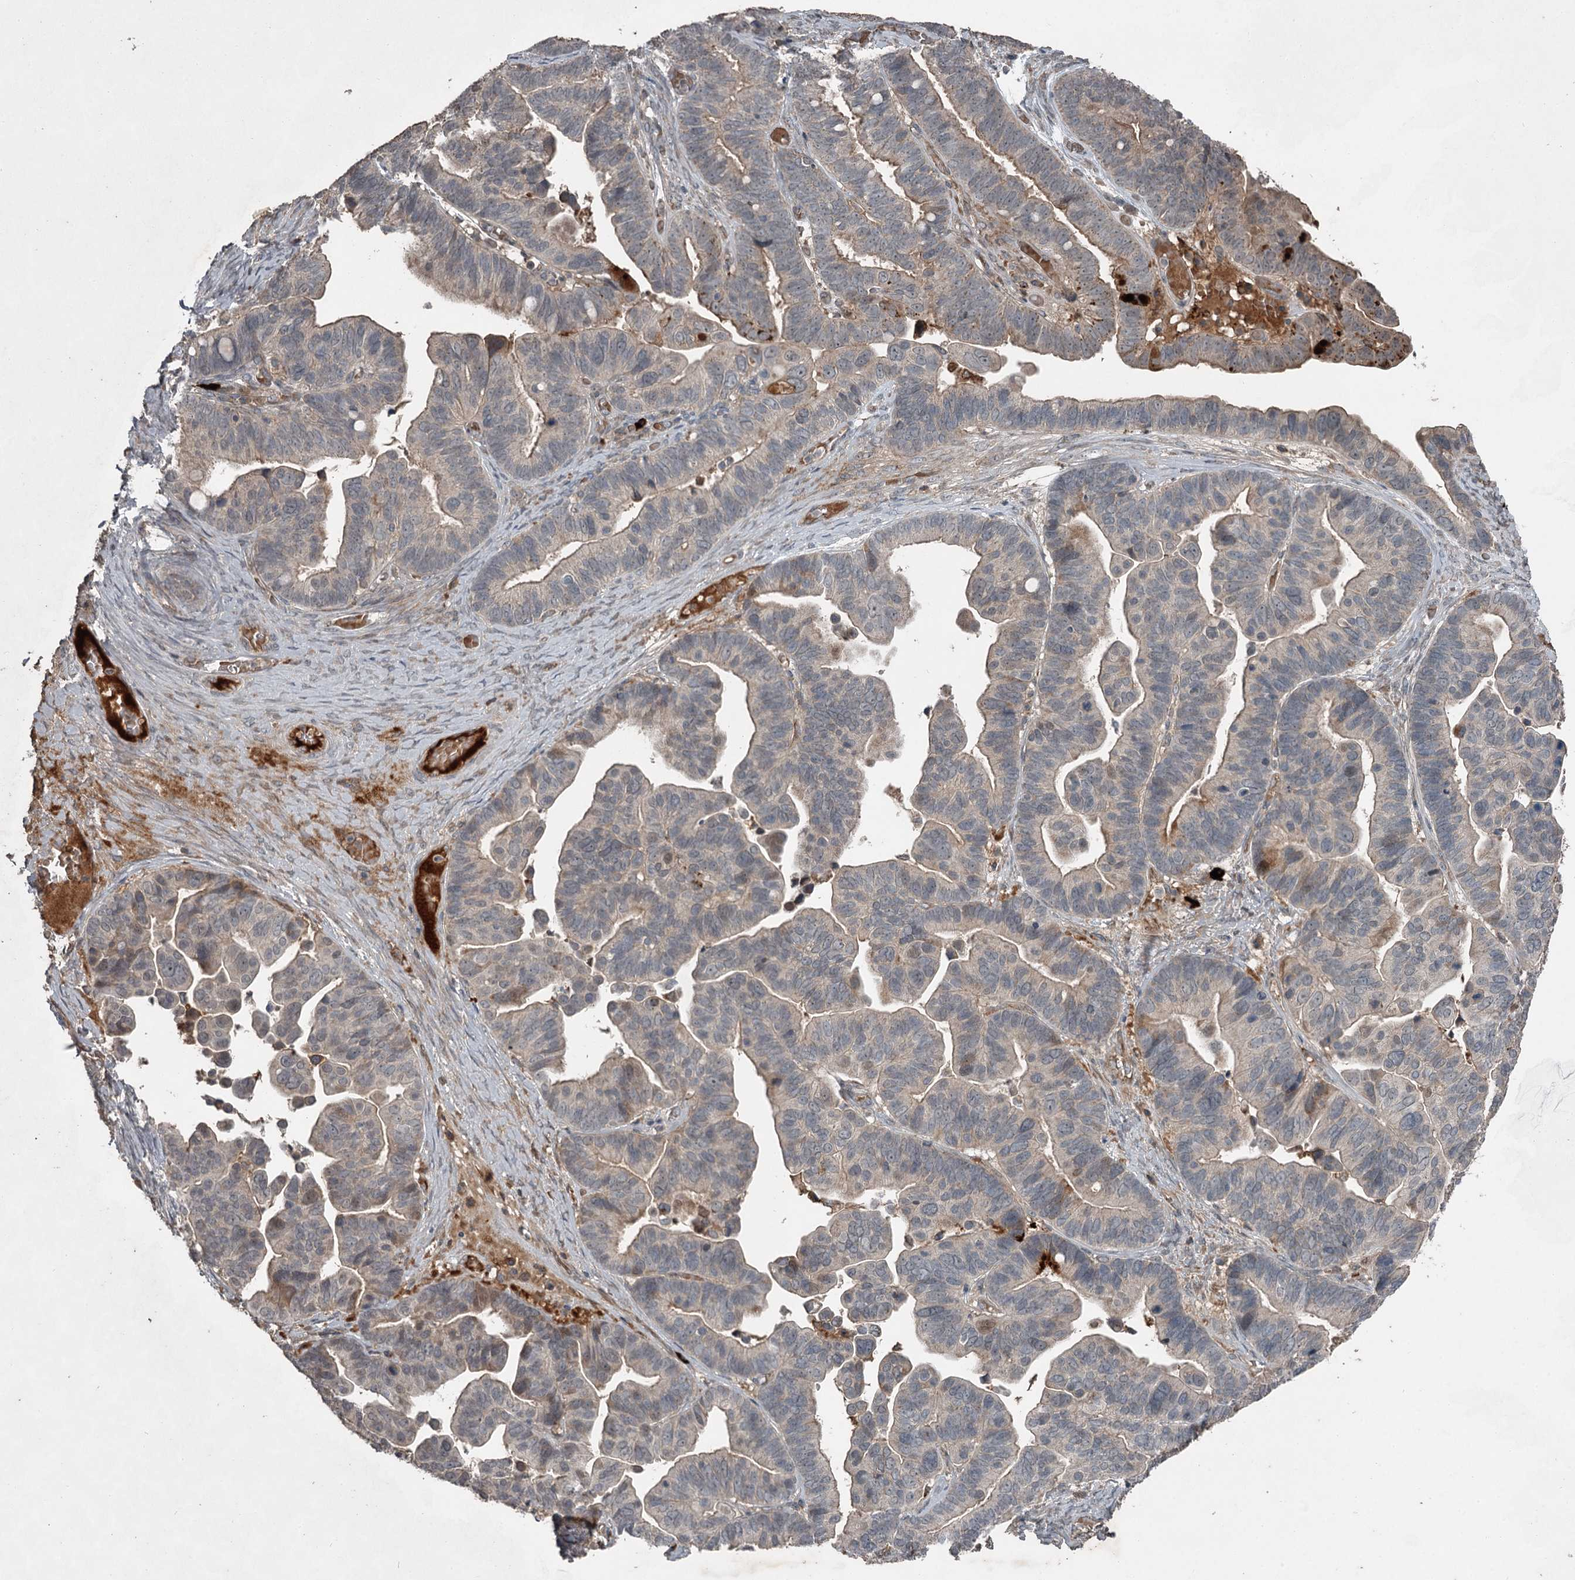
{"staining": {"intensity": "weak", "quantity": "<25%", "location": "cytoplasmic/membranous"}, "tissue": "ovarian cancer", "cell_type": "Tumor cells", "image_type": "cancer", "snomed": [{"axis": "morphology", "description": "Cystadenocarcinoma, serous, NOS"}, {"axis": "topography", "description": "Ovary"}], "caption": "High power microscopy micrograph of an immunohistochemistry image of serous cystadenocarcinoma (ovarian), revealing no significant expression in tumor cells.", "gene": "SLC39A8", "patient": {"sex": "female", "age": 56}}